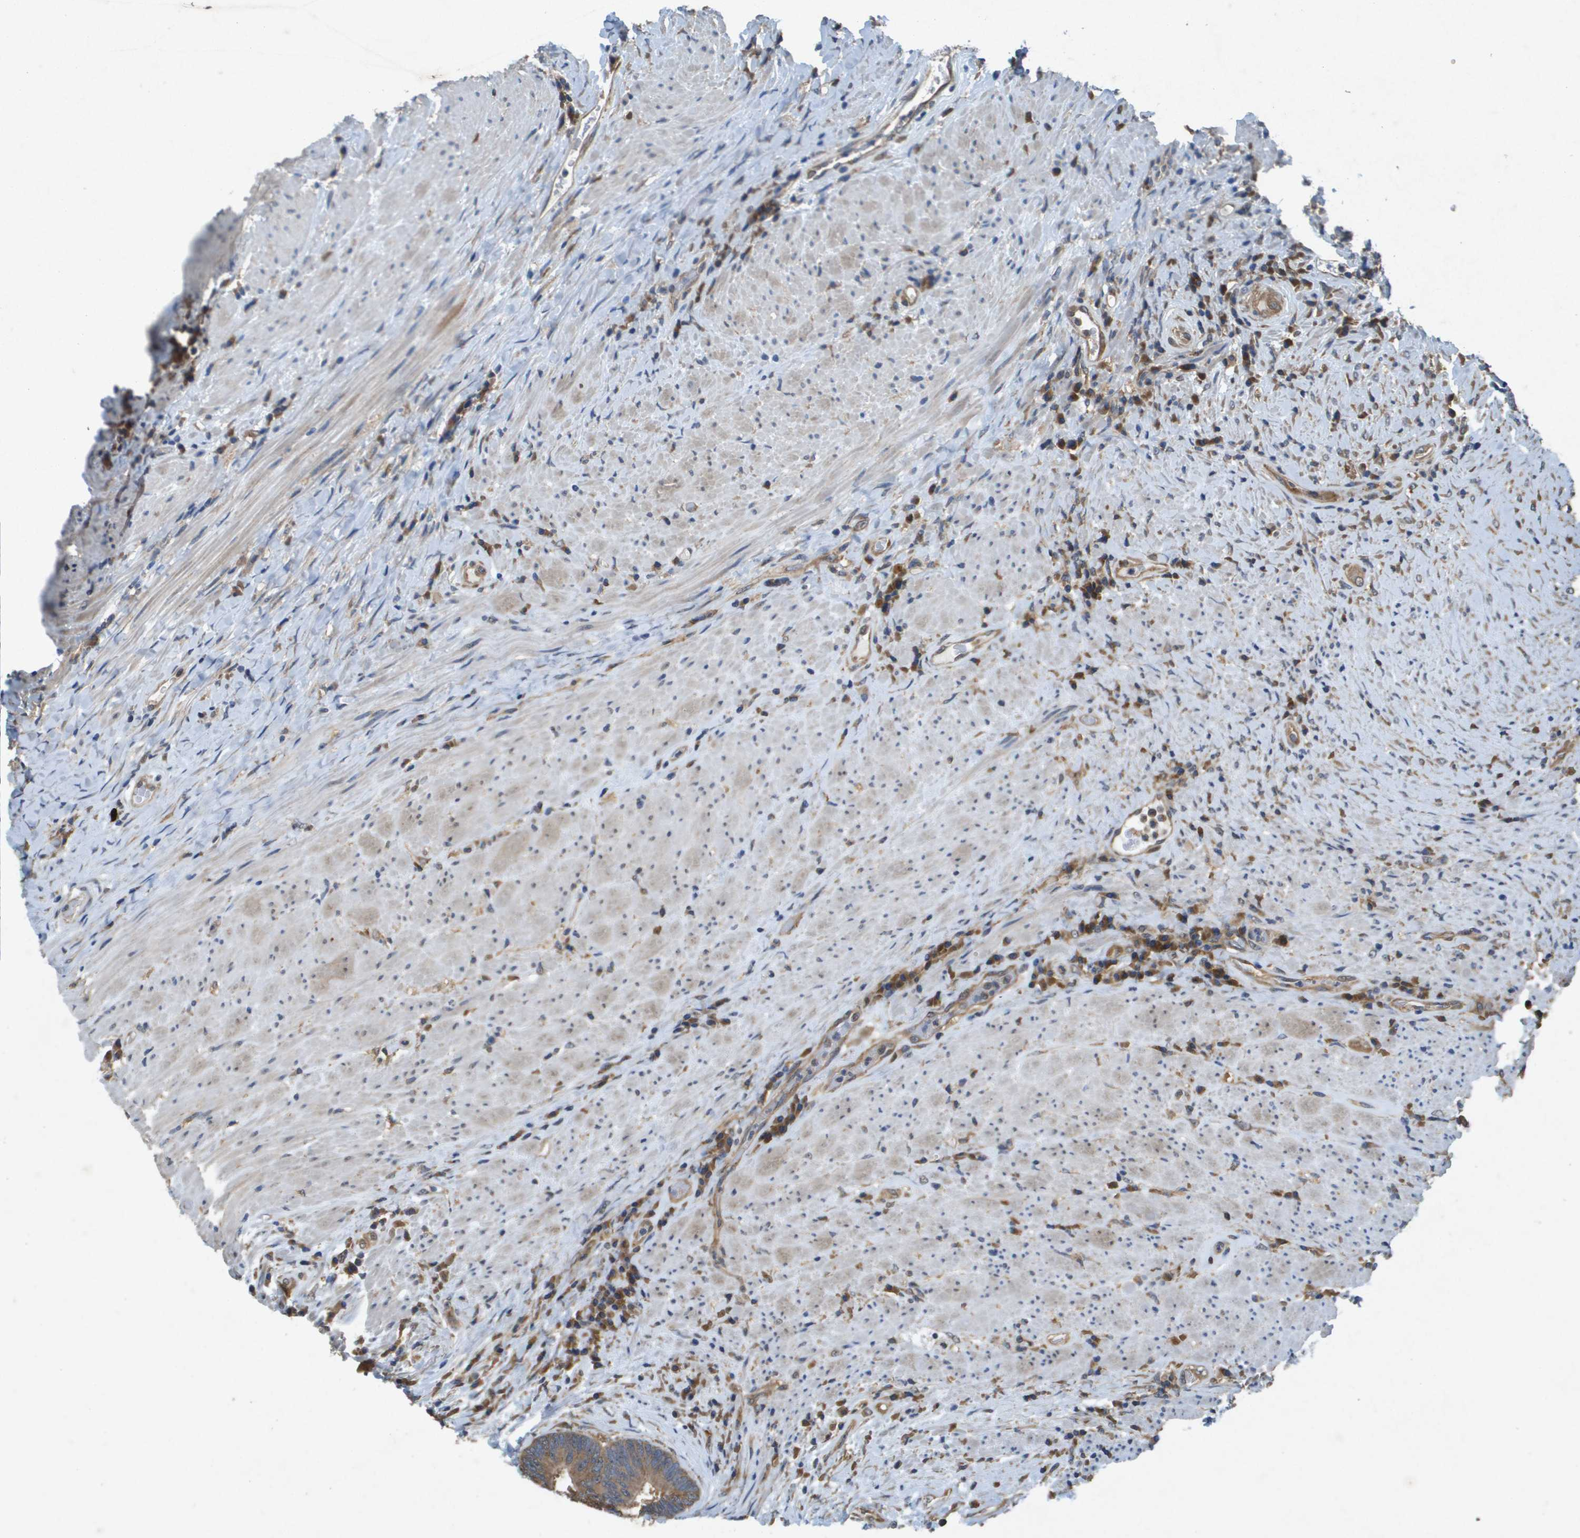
{"staining": {"intensity": "moderate", "quantity": ">75%", "location": "cytoplasmic/membranous"}, "tissue": "colorectal cancer", "cell_type": "Tumor cells", "image_type": "cancer", "snomed": [{"axis": "morphology", "description": "Adenocarcinoma, NOS"}, {"axis": "topography", "description": "Rectum"}], "caption": "Immunohistochemistry (IHC) staining of colorectal cancer, which demonstrates medium levels of moderate cytoplasmic/membranous positivity in approximately >75% of tumor cells indicating moderate cytoplasmic/membranous protein staining. The staining was performed using DAB (3,3'-diaminobenzidine) (brown) for protein detection and nuclei were counterstained in hematoxylin (blue).", "gene": "PTPRT", "patient": {"sex": "male", "age": 72}}